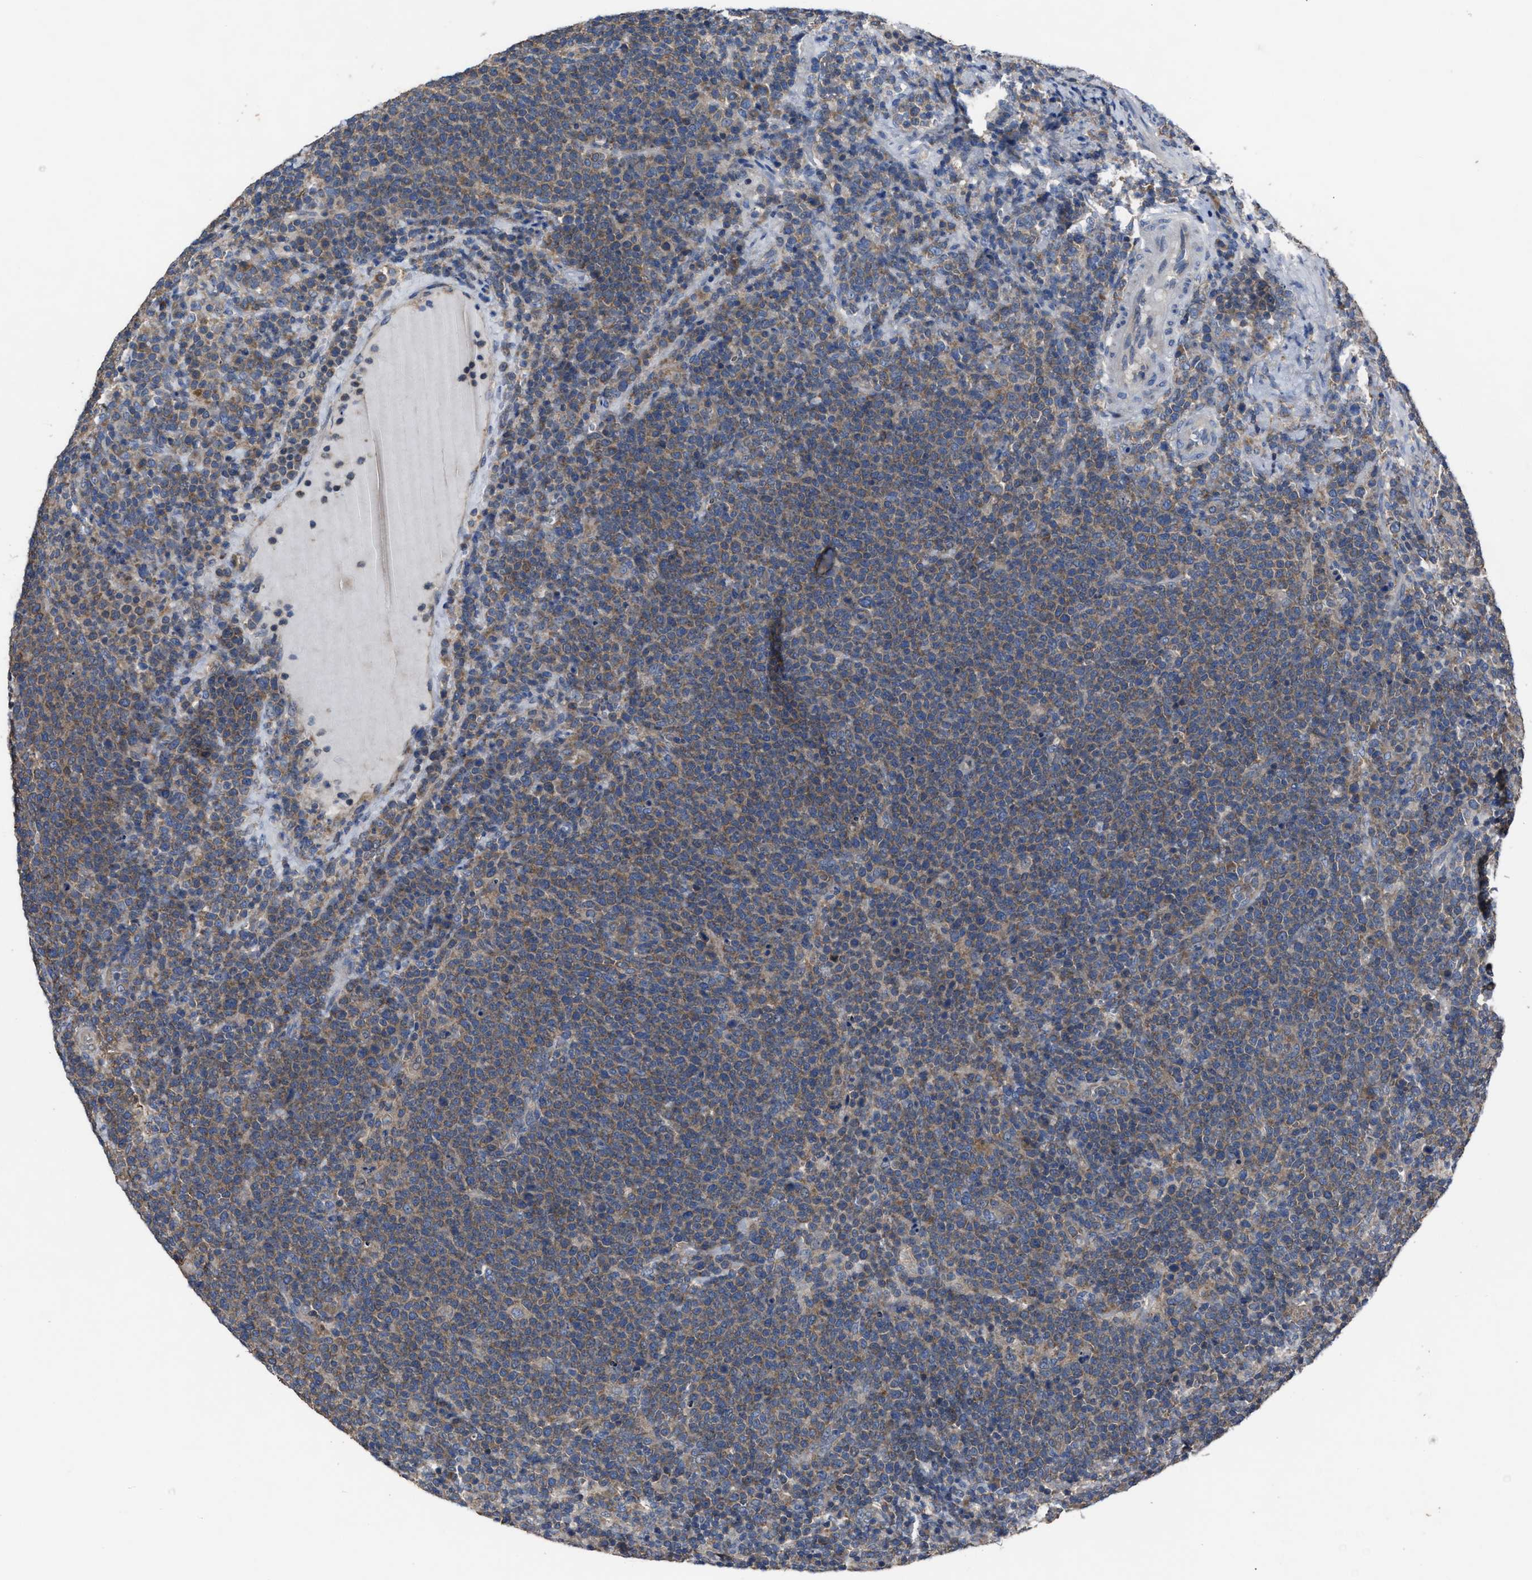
{"staining": {"intensity": "weak", "quantity": ">75%", "location": "cytoplasmic/membranous"}, "tissue": "lymphoma", "cell_type": "Tumor cells", "image_type": "cancer", "snomed": [{"axis": "morphology", "description": "Malignant lymphoma, non-Hodgkin's type, High grade"}, {"axis": "topography", "description": "Lymph node"}], "caption": "IHC (DAB (3,3'-diaminobenzidine)) staining of high-grade malignant lymphoma, non-Hodgkin's type exhibits weak cytoplasmic/membranous protein expression in about >75% of tumor cells.", "gene": "UPF1", "patient": {"sex": "male", "age": 61}}